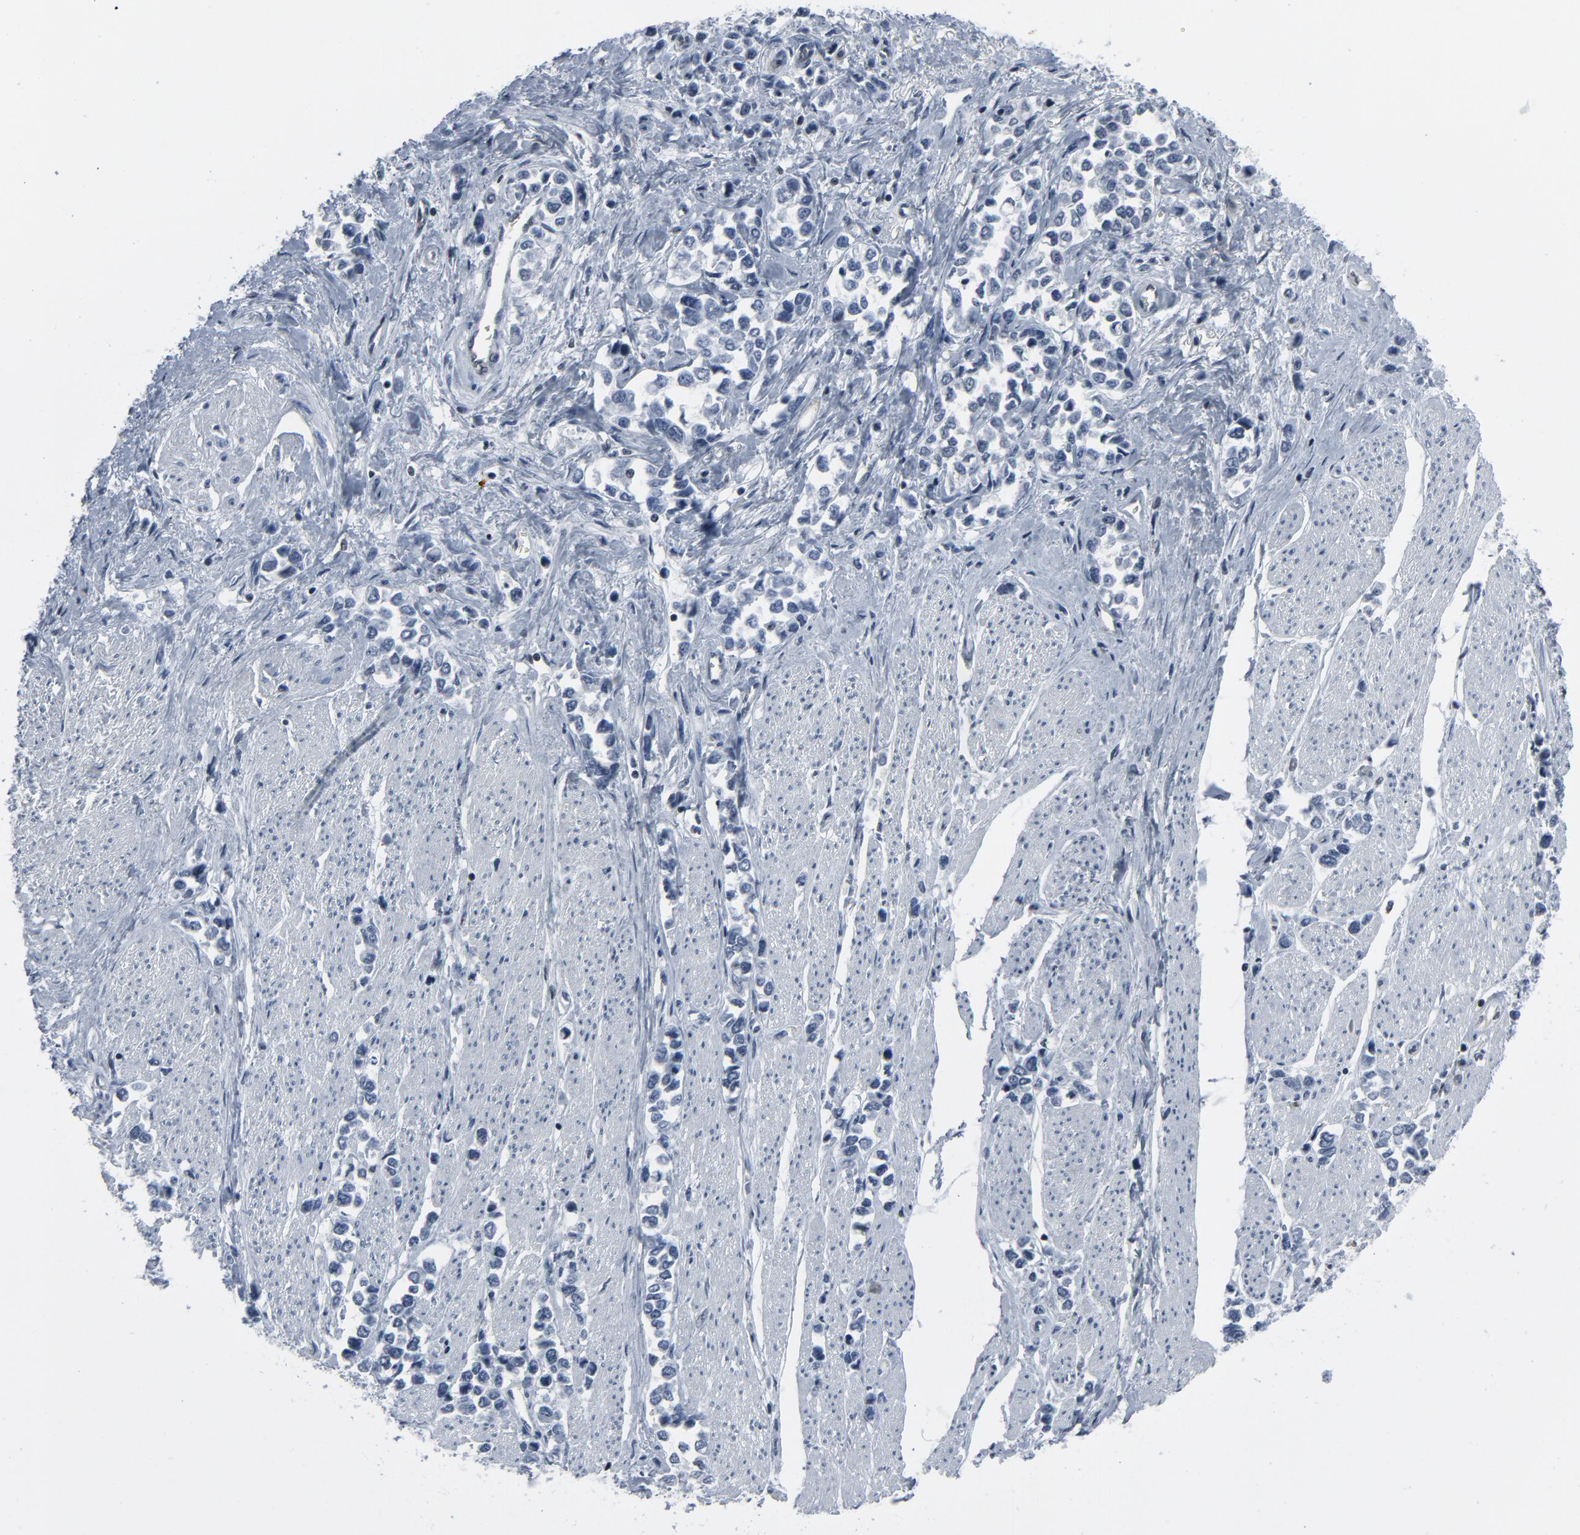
{"staining": {"intensity": "negative", "quantity": "none", "location": "none"}, "tissue": "stomach cancer", "cell_type": "Tumor cells", "image_type": "cancer", "snomed": [{"axis": "morphology", "description": "Adenocarcinoma, NOS"}, {"axis": "topography", "description": "Stomach, upper"}], "caption": "An immunohistochemistry photomicrograph of stomach adenocarcinoma is shown. There is no staining in tumor cells of stomach adenocarcinoma.", "gene": "STAT5A", "patient": {"sex": "male", "age": 76}}